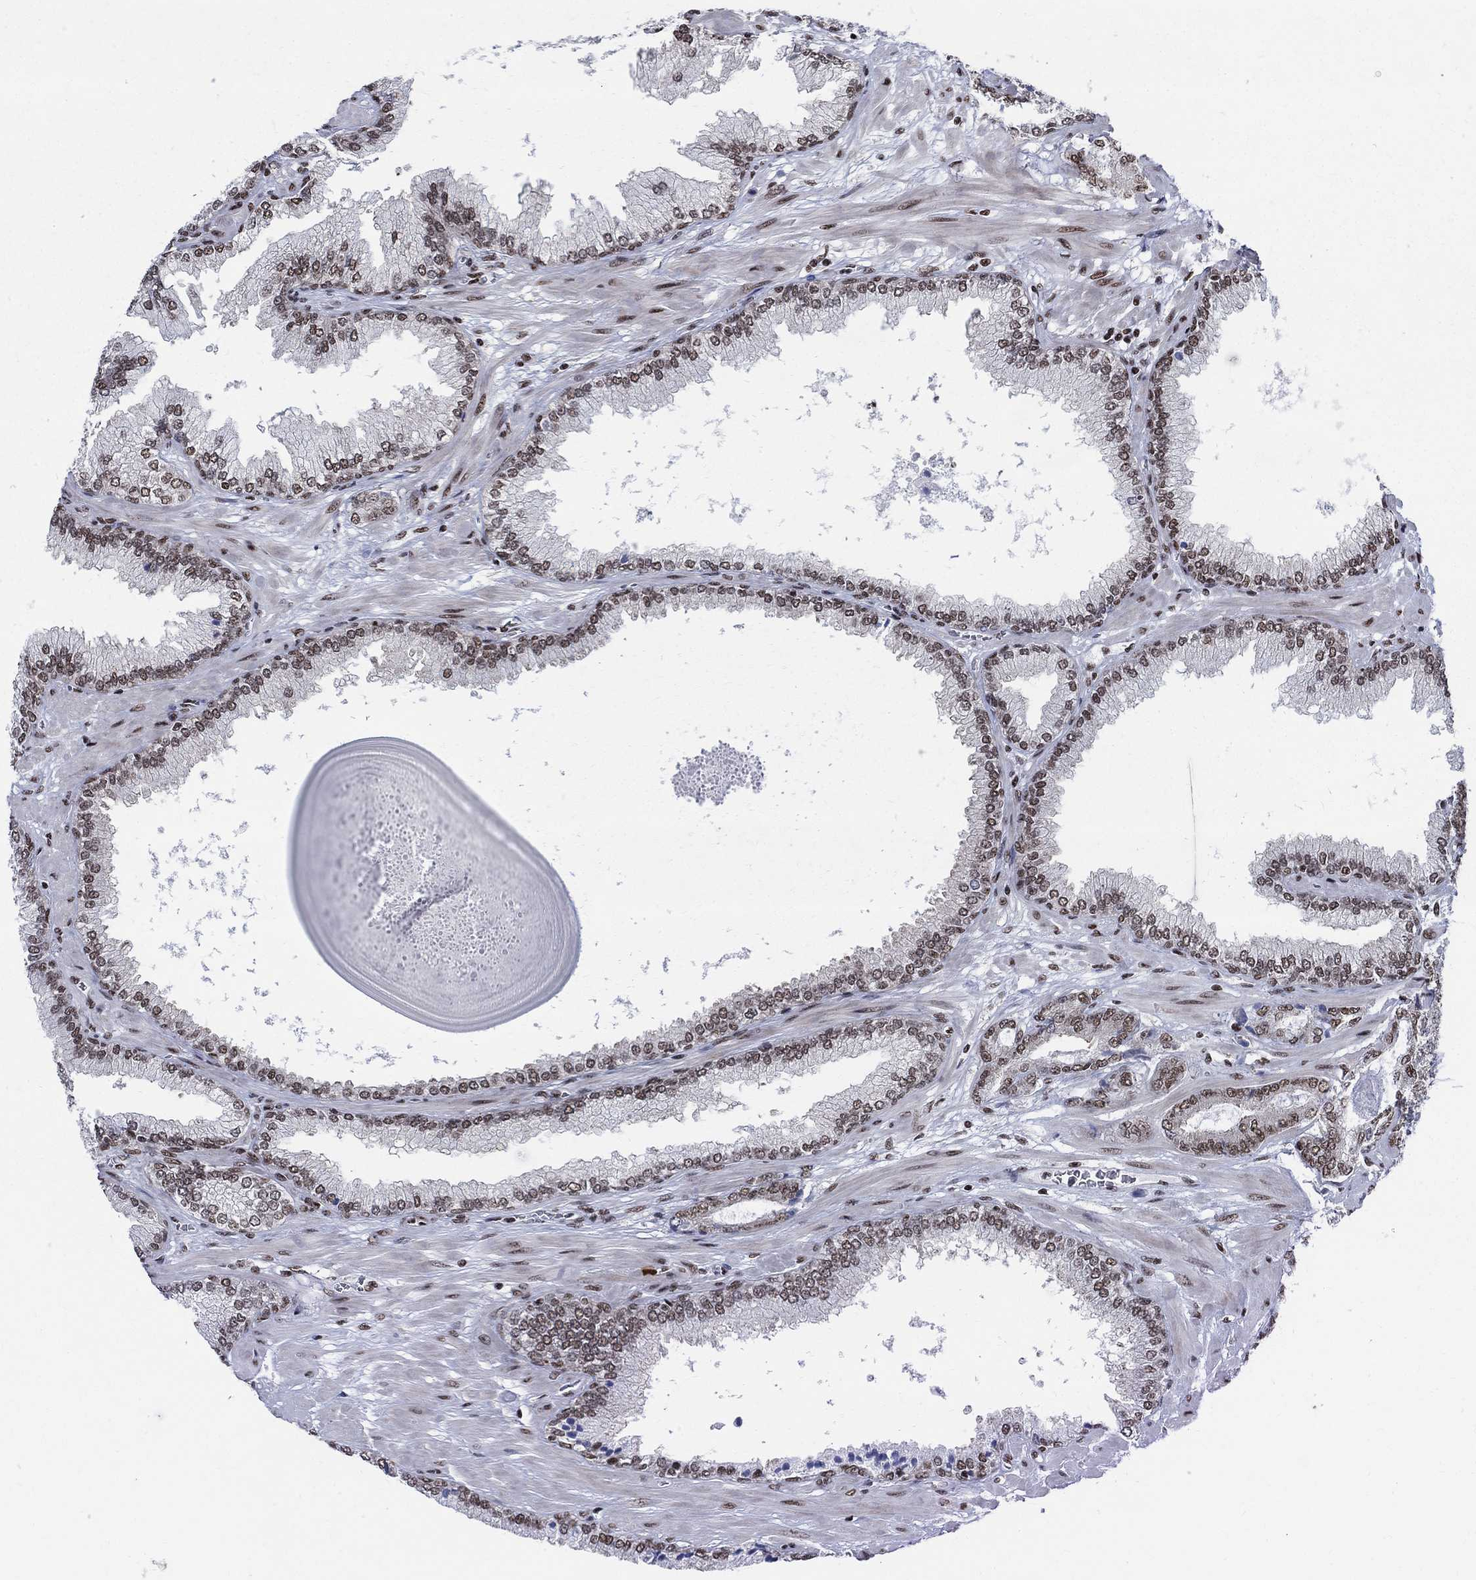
{"staining": {"intensity": "weak", "quantity": ">75%", "location": "nuclear"}, "tissue": "prostate cancer", "cell_type": "Tumor cells", "image_type": "cancer", "snomed": [{"axis": "morphology", "description": "Adenocarcinoma, Low grade"}, {"axis": "topography", "description": "Prostate"}], "caption": "The photomicrograph shows staining of prostate cancer, revealing weak nuclear protein positivity (brown color) within tumor cells. (brown staining indicates protein expression, while blue staining denotes nuclei).", "gene": "FBXO16", "patient": {"sex": "male", "age": 69}}